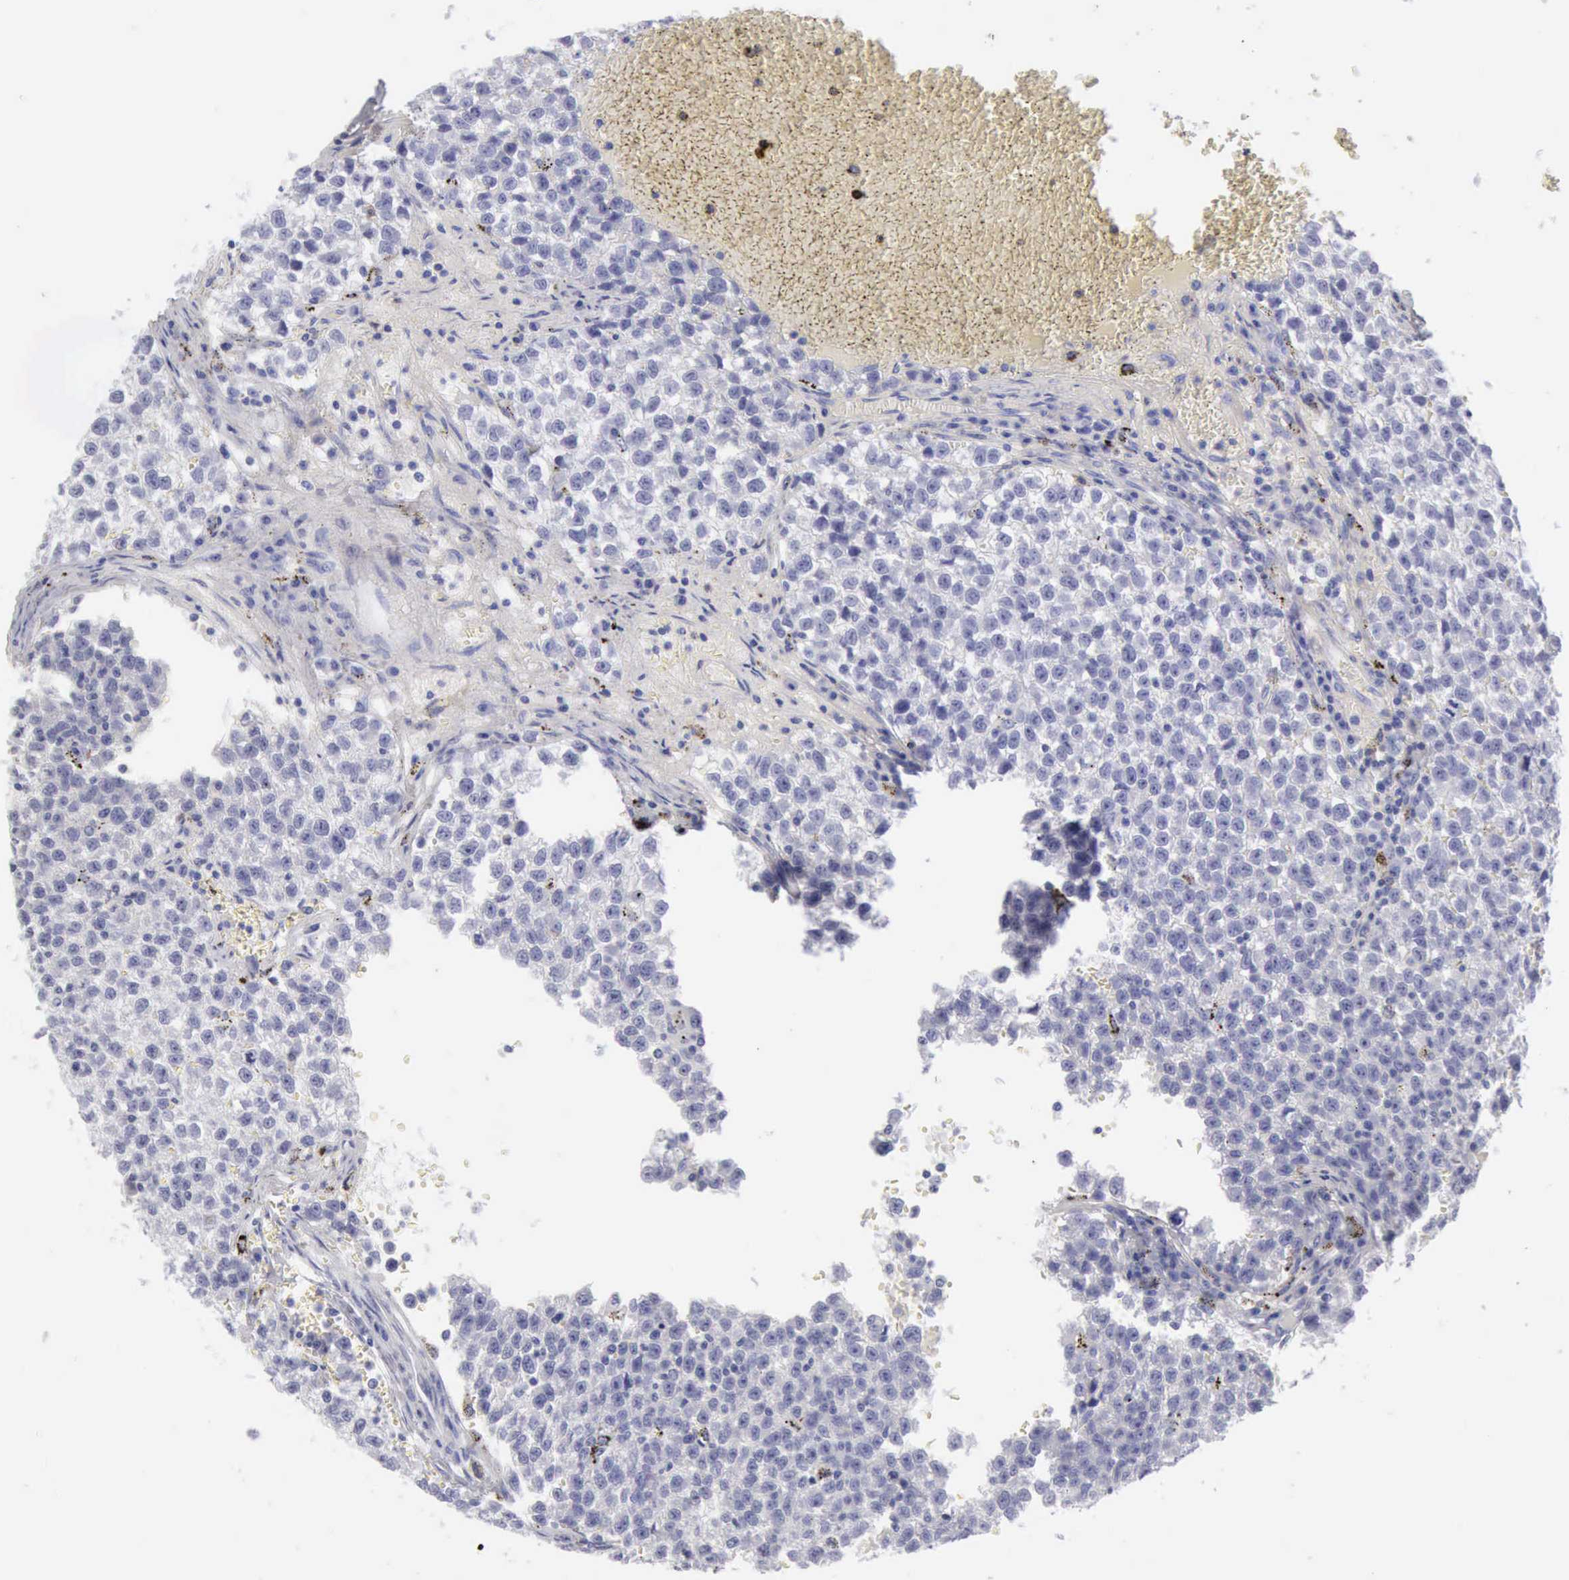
{"staining": {"intensity": "negative", "quantity": "none", "location": "none"}, "tissue": "testis cancer", "cell_type": "Tumor cells", "image_type": "cancer", "snomed": [{"axis": "morphology", "description": "Seminoma, NOS"}, {"axis": "topography", "description": "Testis"}], "caption": "The micrograph exhibits no significant staining in tumor cells of testis cancer. (DAB (3,3'-diaminobenzidine) immunohistochemistry with hematoxylin counter stain).", "gene": "NCAM1", "patient": {"sex": "male", "age": 35}}